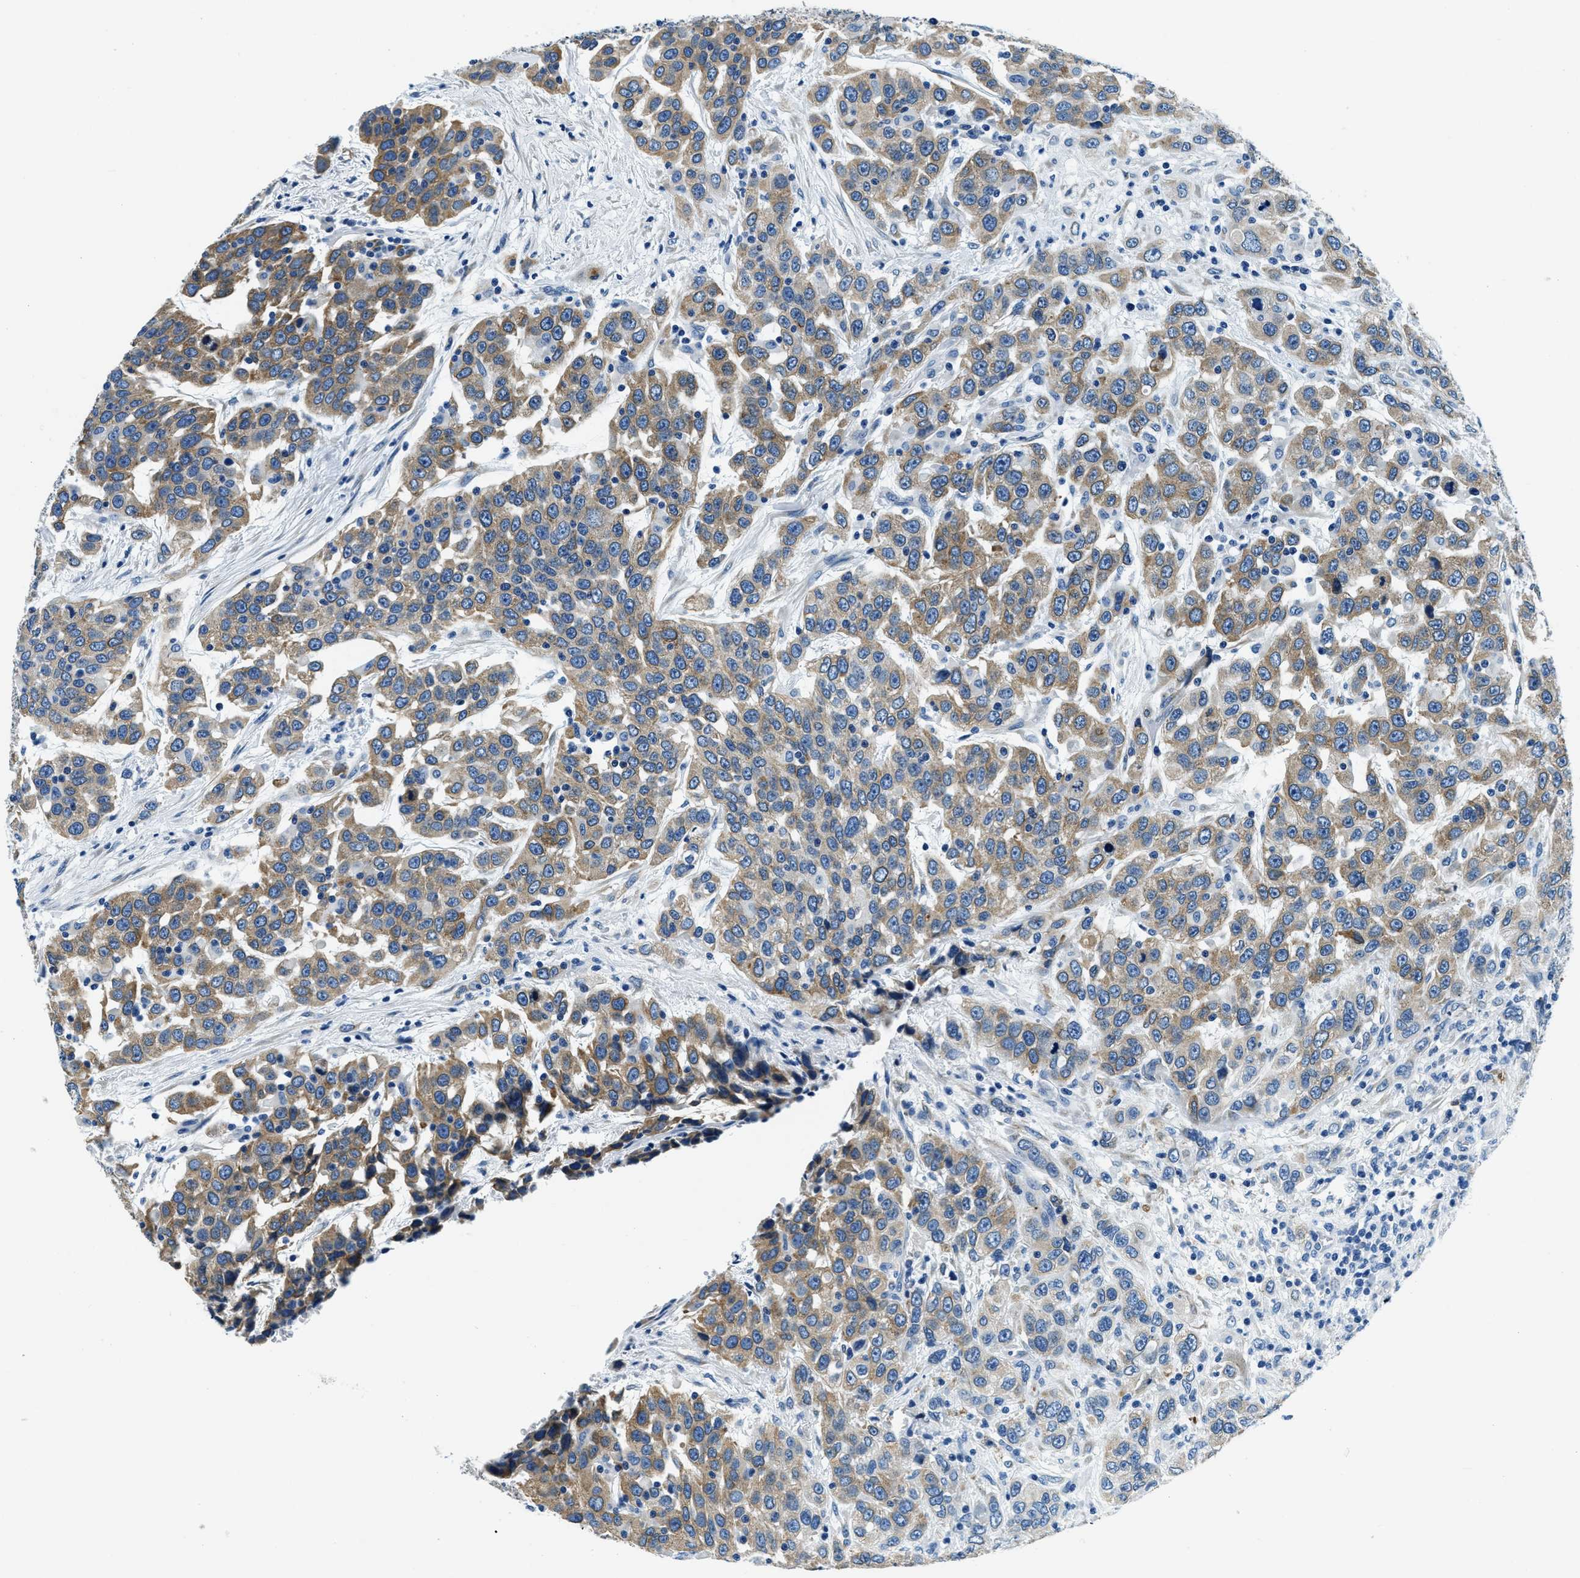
{"staining": {"intensity": "moderate", "quantity": ">75%", "location": "cytoplasmic/membranous"}, "tissue": "urothelial cancer", "cell_type": "Tumor cells", "image_type": "cancer", "snomed": [{"axis": "morphology", "description": "Urothelial carcinoma, High grade"}, {"axis": "topography", "description": "Urinary bladder"}], "caption": "Protein expression by immunohistochemistry reveals moderate cytoplasmic/membranous staining in approximately >75% of tumor cells in urothelial cancer.", "gene": "UBAC2", "patient": {"sex": "female", "age": 80}}